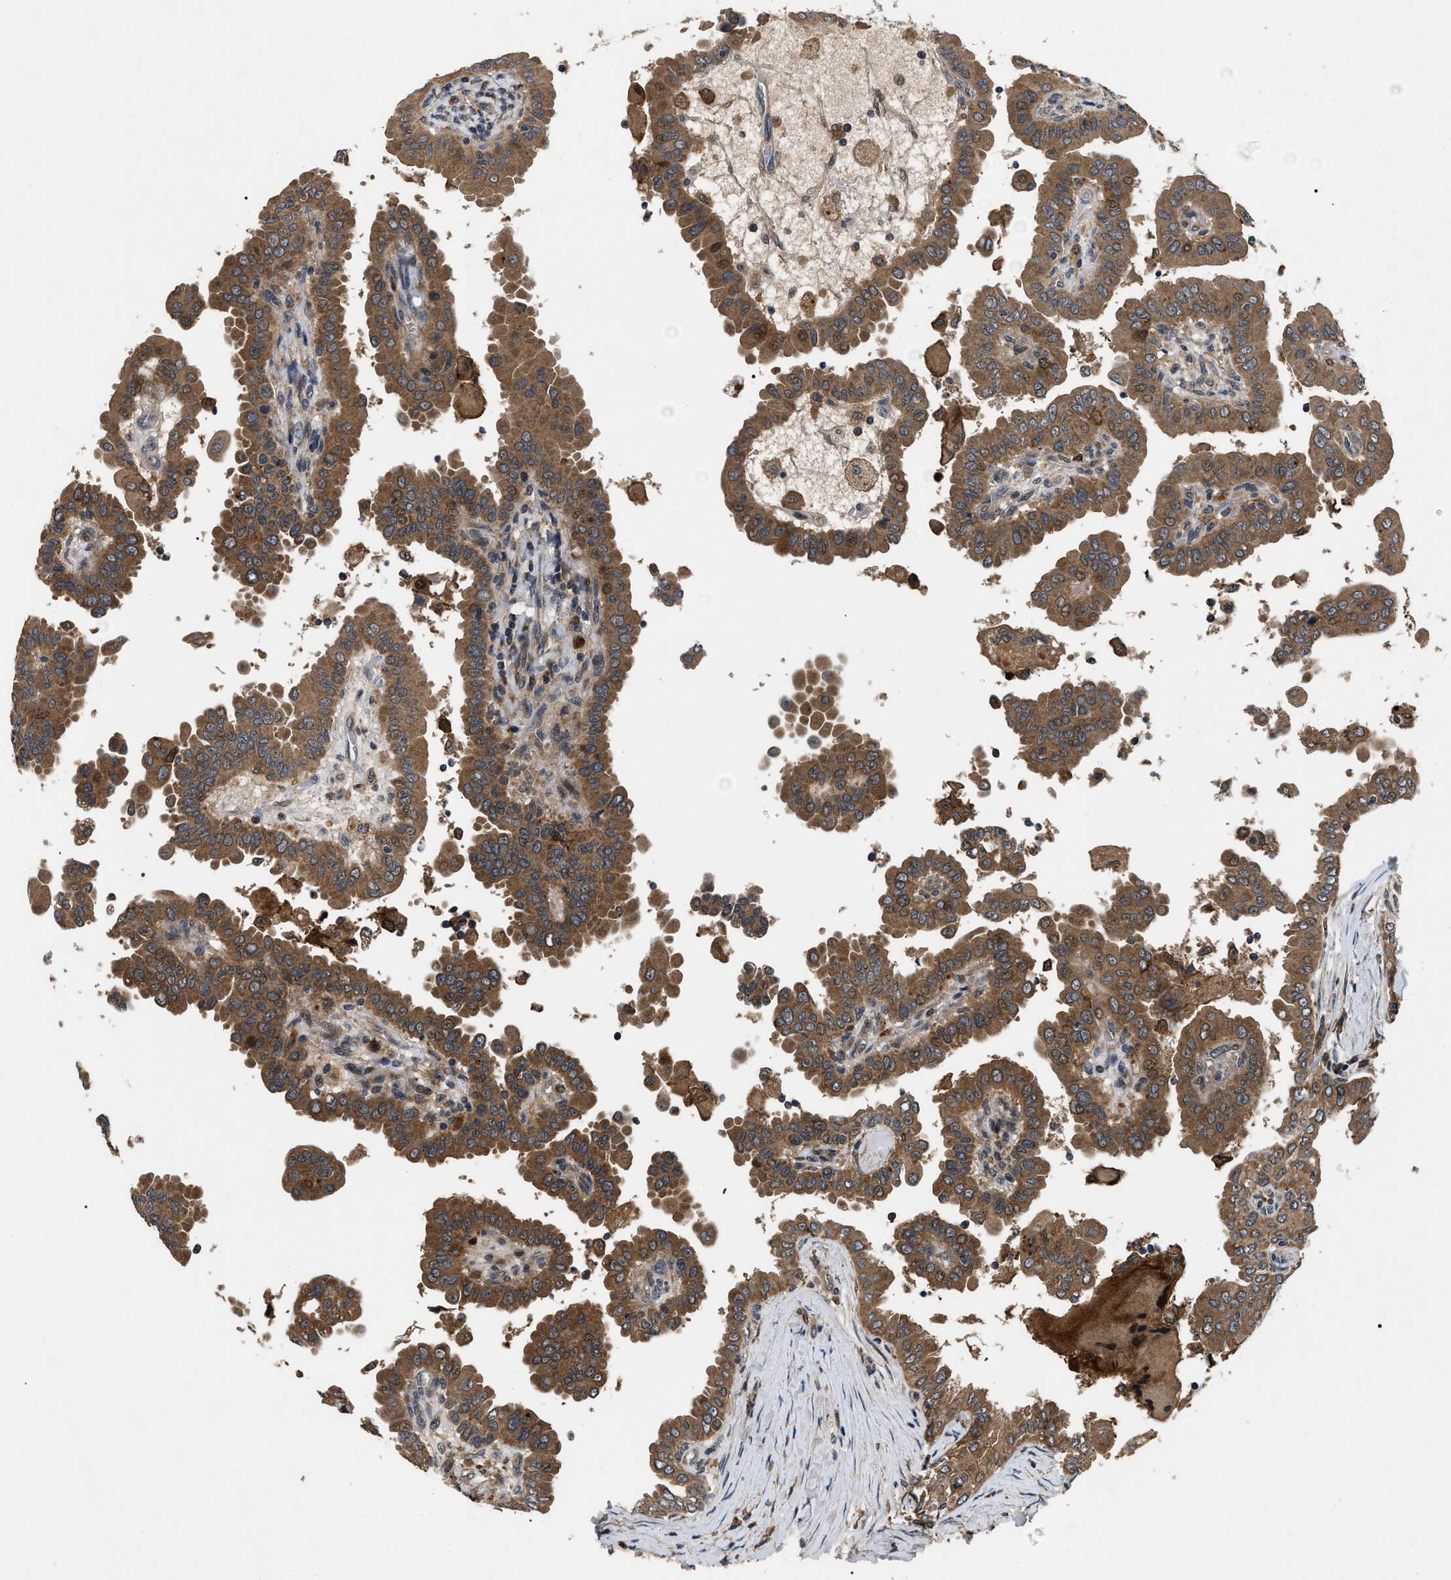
{"staining": {"intensity": "moderate", "quantity": ">75%", "location": "cytoplasmic/membranous"}, "tissue": "thyroid cancer", "cell_type": "Tumor cells", "image_type": "cancer", "snomed": [{"axis": "morphology", "description": "Papillary adenocarcinoma, NOS"}, {"axis": "topography", "description": "Thyroid gland"}], "caption": "Thyroid cancer (papillary adenocarcinoma) stained with DAB immunohistochemistry (IHC) displays medium levels of moderate cytoplasmic/membranous staining in about >75% of tumor cells.", "gene": "PPWD1", "patient": {"sex": "male", "age": 33}}